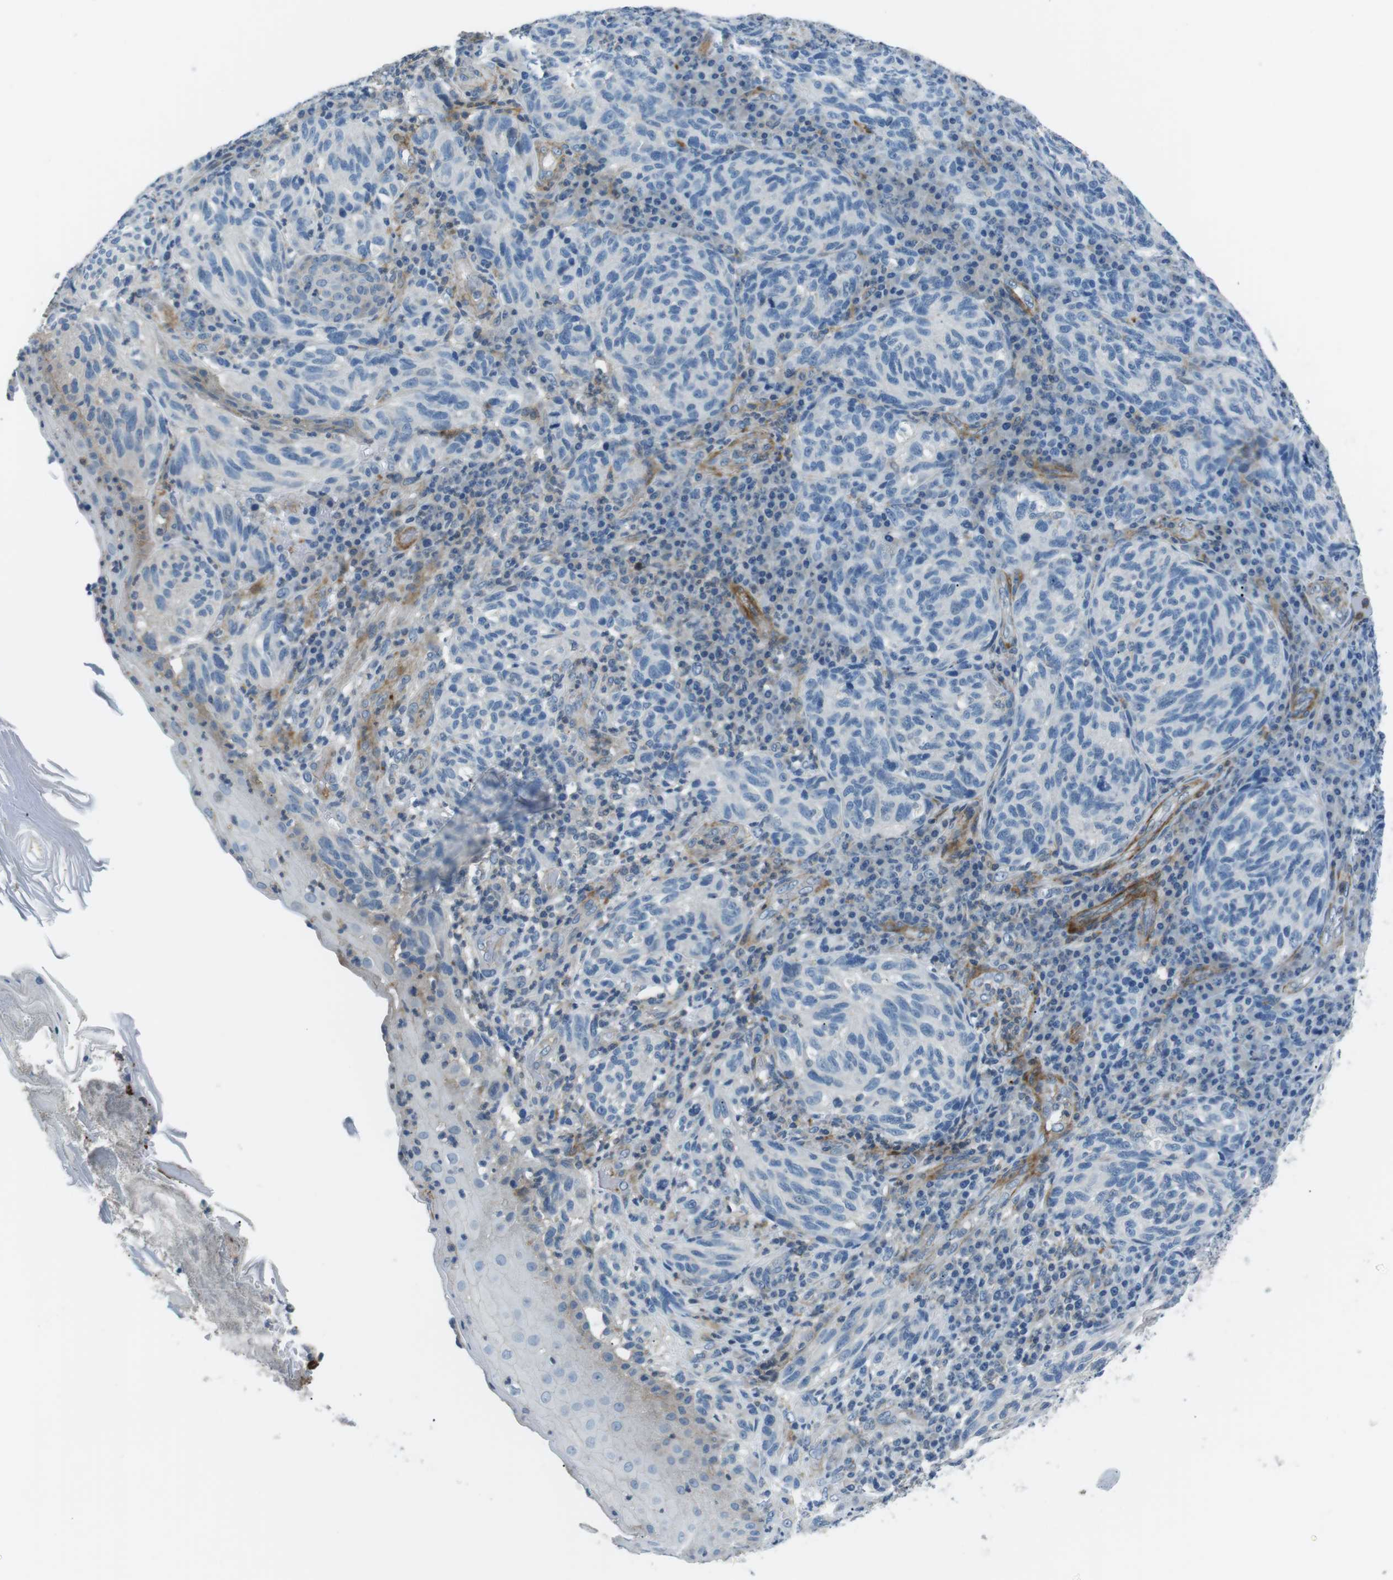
{"staining": {"intensity": "negative", "quantity": "none", "location": "none"}, "tissue": "melanoma", "cell_type": "Tumor cells", "image_type": "cancer", "snomed": [{"axis": "morphology", "description": "Malignant melanoma, NOS"}, {"axis": "topography", "description": "Skin"}], "caption": "This photomicrograph is of melanoma stained with immunohistochemistry to label a protein in brown with the nuclei are counter-stained blue. There is no positivity in tumor cells.", "gene": "ARVCF", "patient": {"sex": "female", "age": 73}}